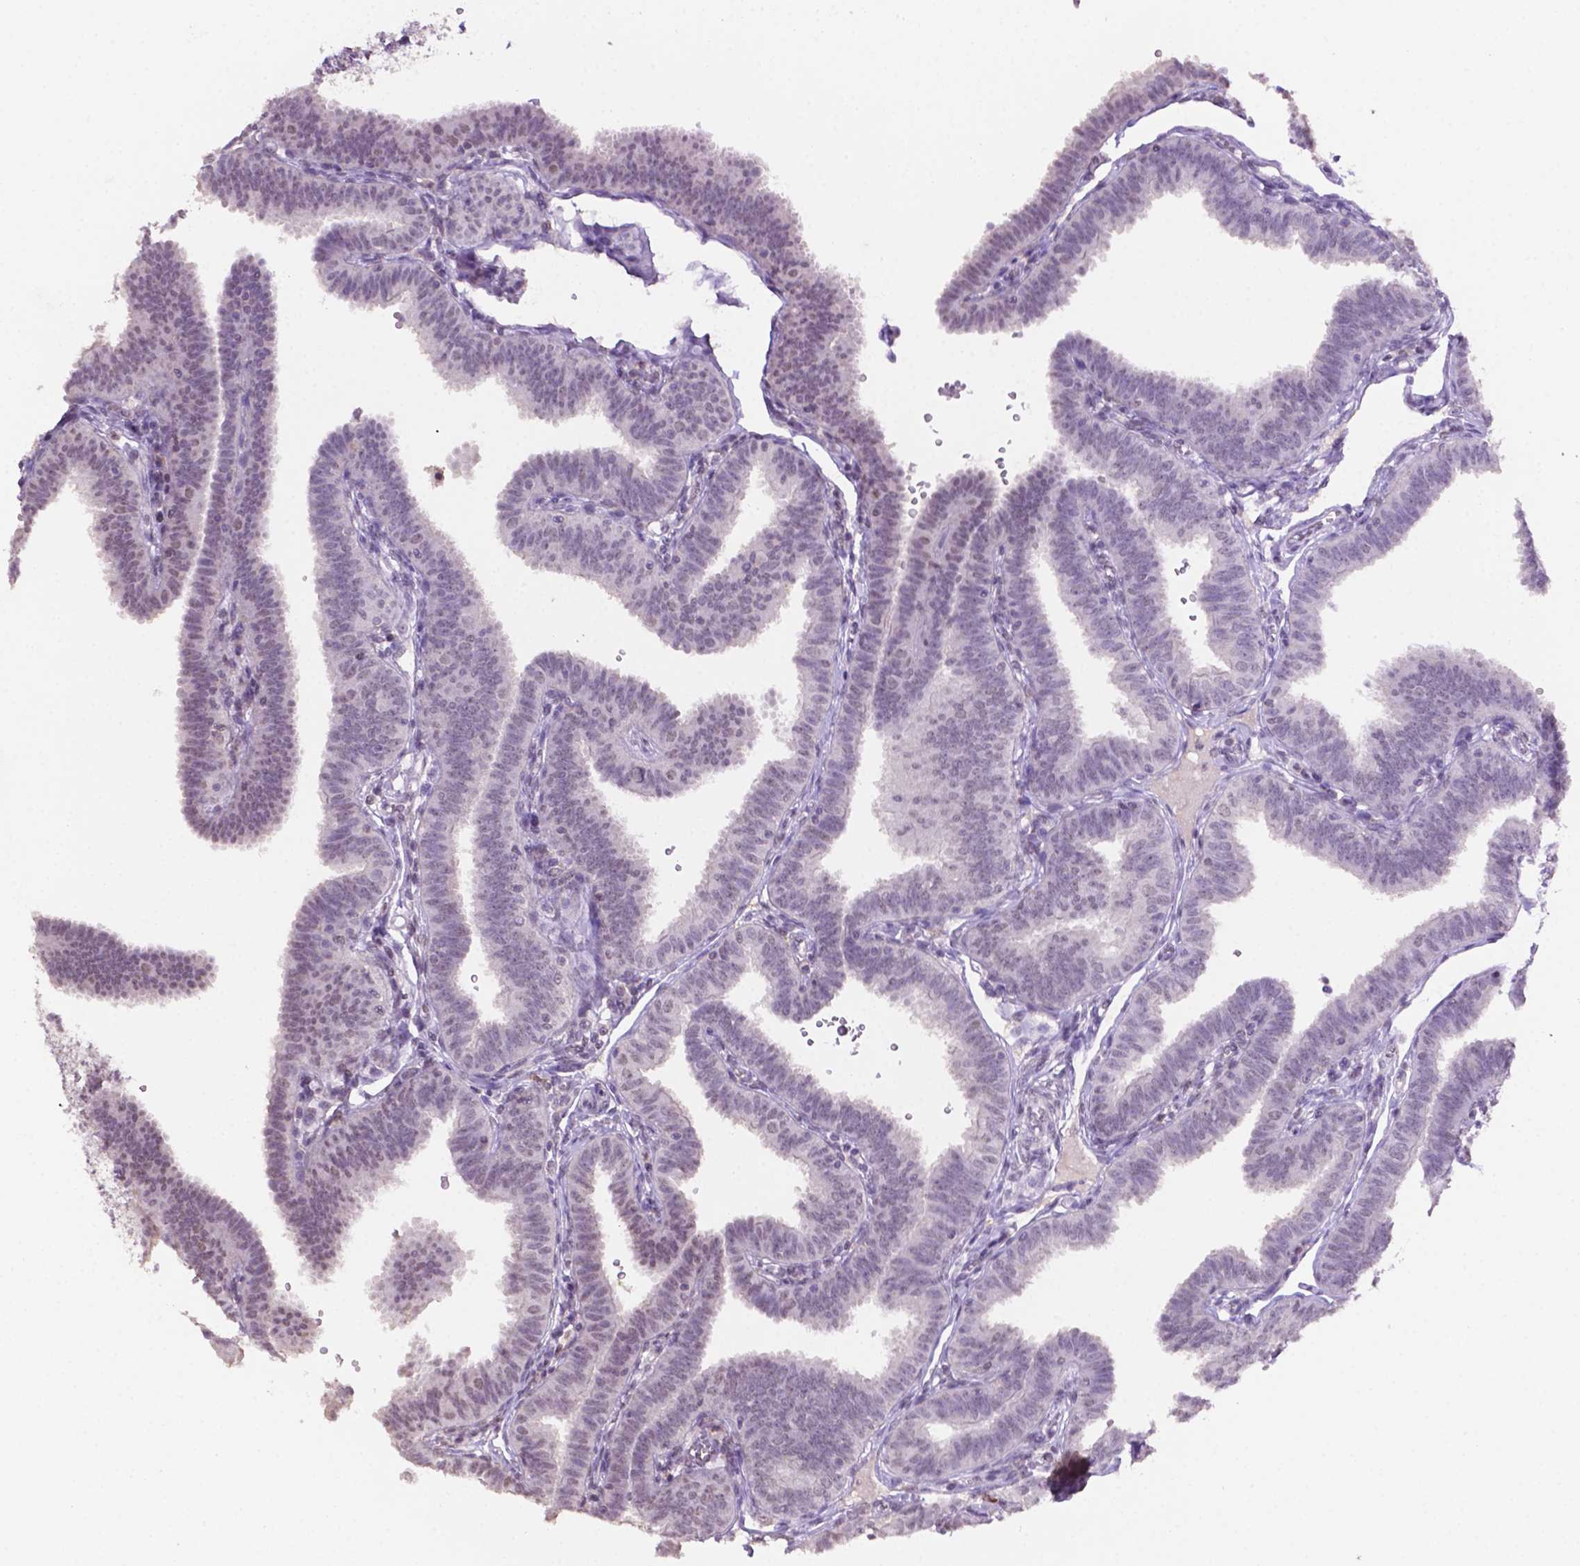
{"staining": {"intensity": "negative", "quantity": "none", "location": "none"}, "tissue": "fallopian tube", "cell_type": "Glandular cells", "image_type": "normal", "snomed": [{"axis": "morphology", "description": "Normal tissue, NOS"}, {"axis": "topography", "description": "Fallopian tube"}], "caption": "Glandular cells show no significant positivity in unremarkable fallopian tube. (DAB (3,3'-diaminobenzidine) immunohistochemistry (IHC) with hematoxylin counter stain).", "gene": "PTPN6", "patient": {"sex": "female", "age": 25}}